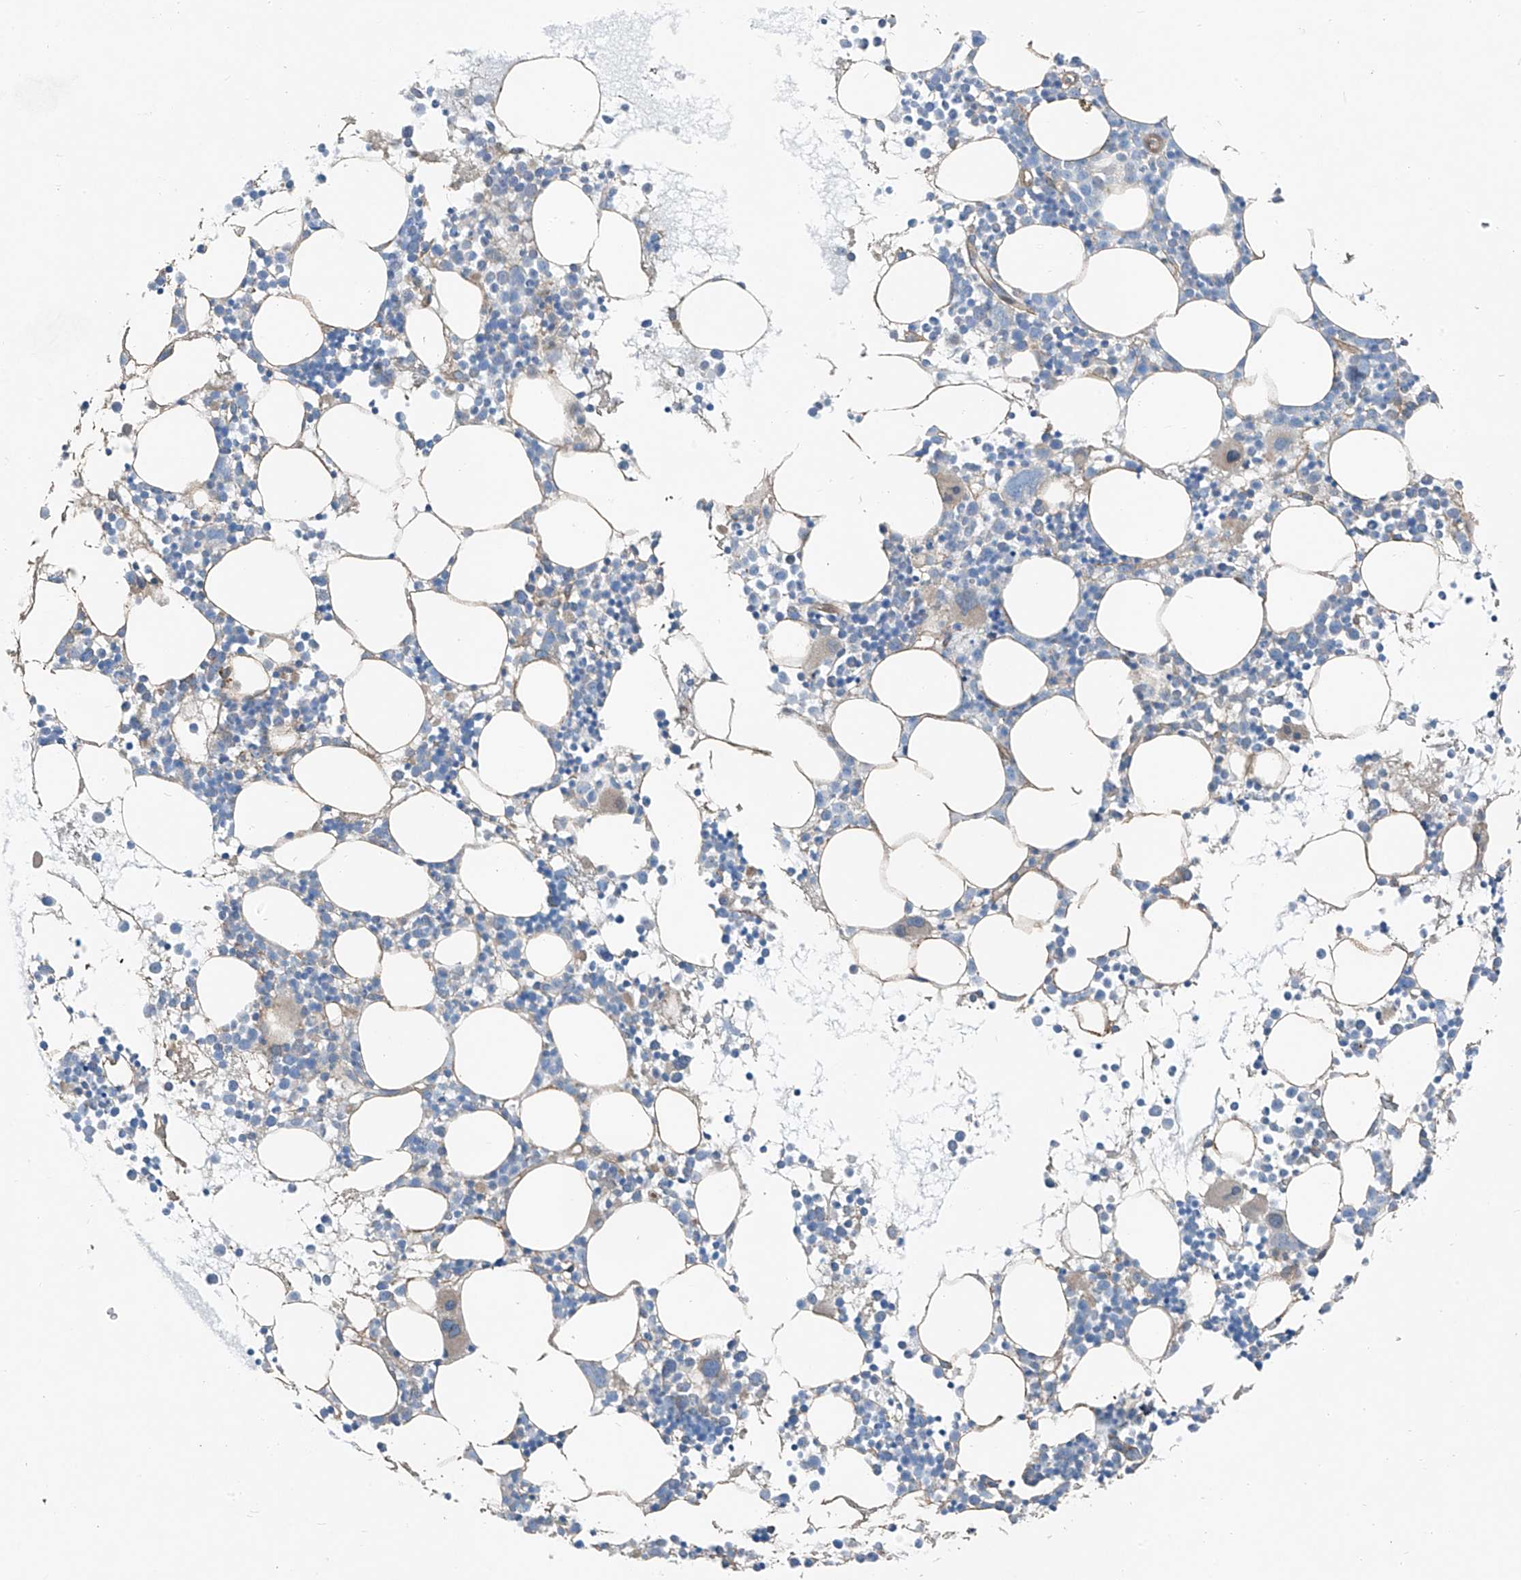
{"staining": {"intensity": "negative", "quantity": "none", "location": "none"}, "tissue": "bone marrow", "cell_type": "Hematopoietic cells", "image_type": "normal", "snomed": [{"axis": "morphology", "description": "Normal tissue, NOS"}, {"axis": "topography", "description": "Bone marrow"}], "caption": "Immunohistochemical staining of normal human bone marrow demonstrates no significant staining in hematopoietic cells. Brightfield microscopy of IHC stained with DAB (3,3'-diaminobenzidine) (brown) and hematoxylin (blue), captured at high magnification.", "gene": "TNS2", "patient": {"sex": "female", "age": 62}}